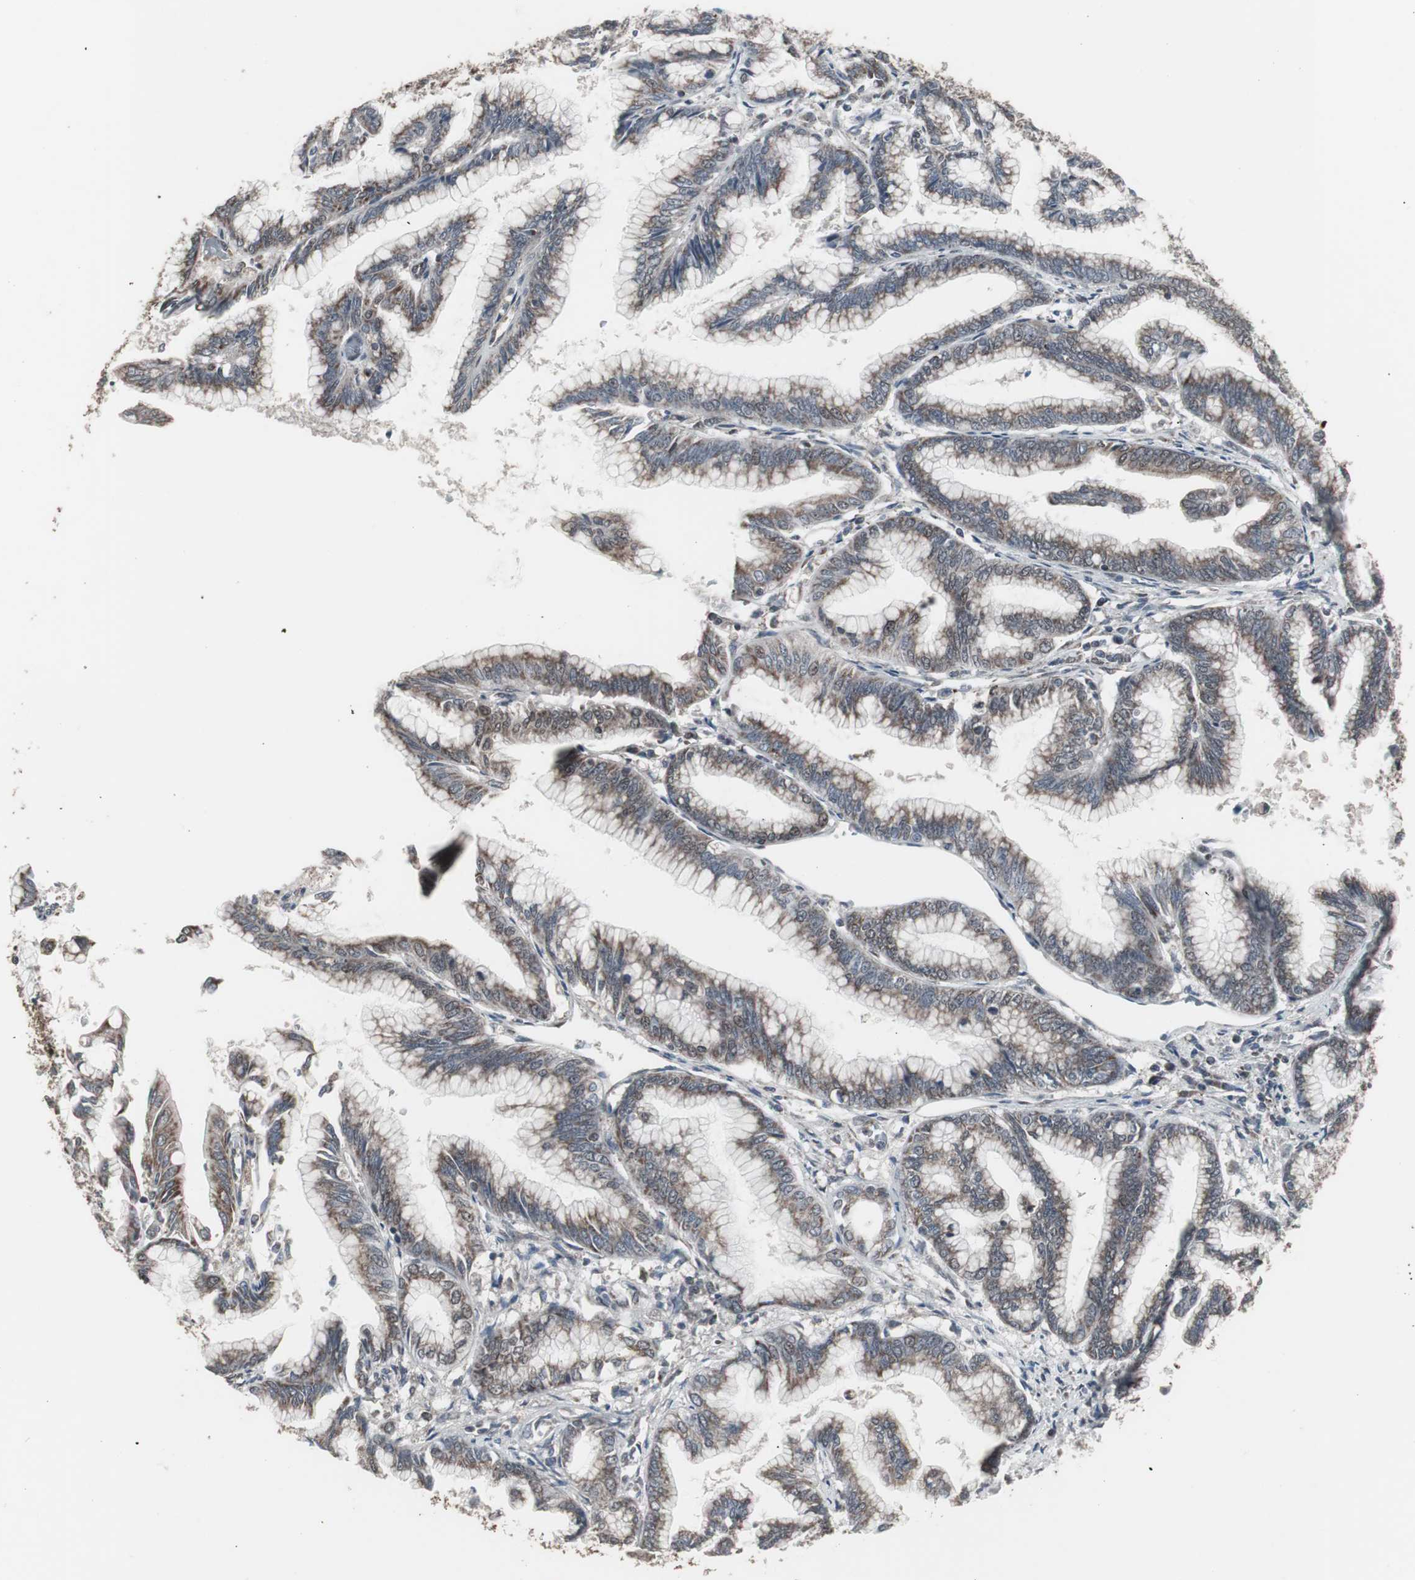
{"staining": {"intensity": "weak", "quantity": ">75%", "location": "cytoplasmic/membranous"}, "tissue": "pancreatic cancer", "cell_type": "Tumor cells", "image_type": "cancer", "snomed": [{"axis": "morphology", "description": "Adenocarcinoma, NOS"}, {"axis": "topography", "description": "Pancreas"}], "caption": "DAB immunohistochemical staining of pancreatic cancer (adenocarcinoma) displays weak cytoplasmic/membranous protein staining in approximately >75% of tumor cells.", "gene": "RXRA", "patient": {"sex": "female", "age": 64}}